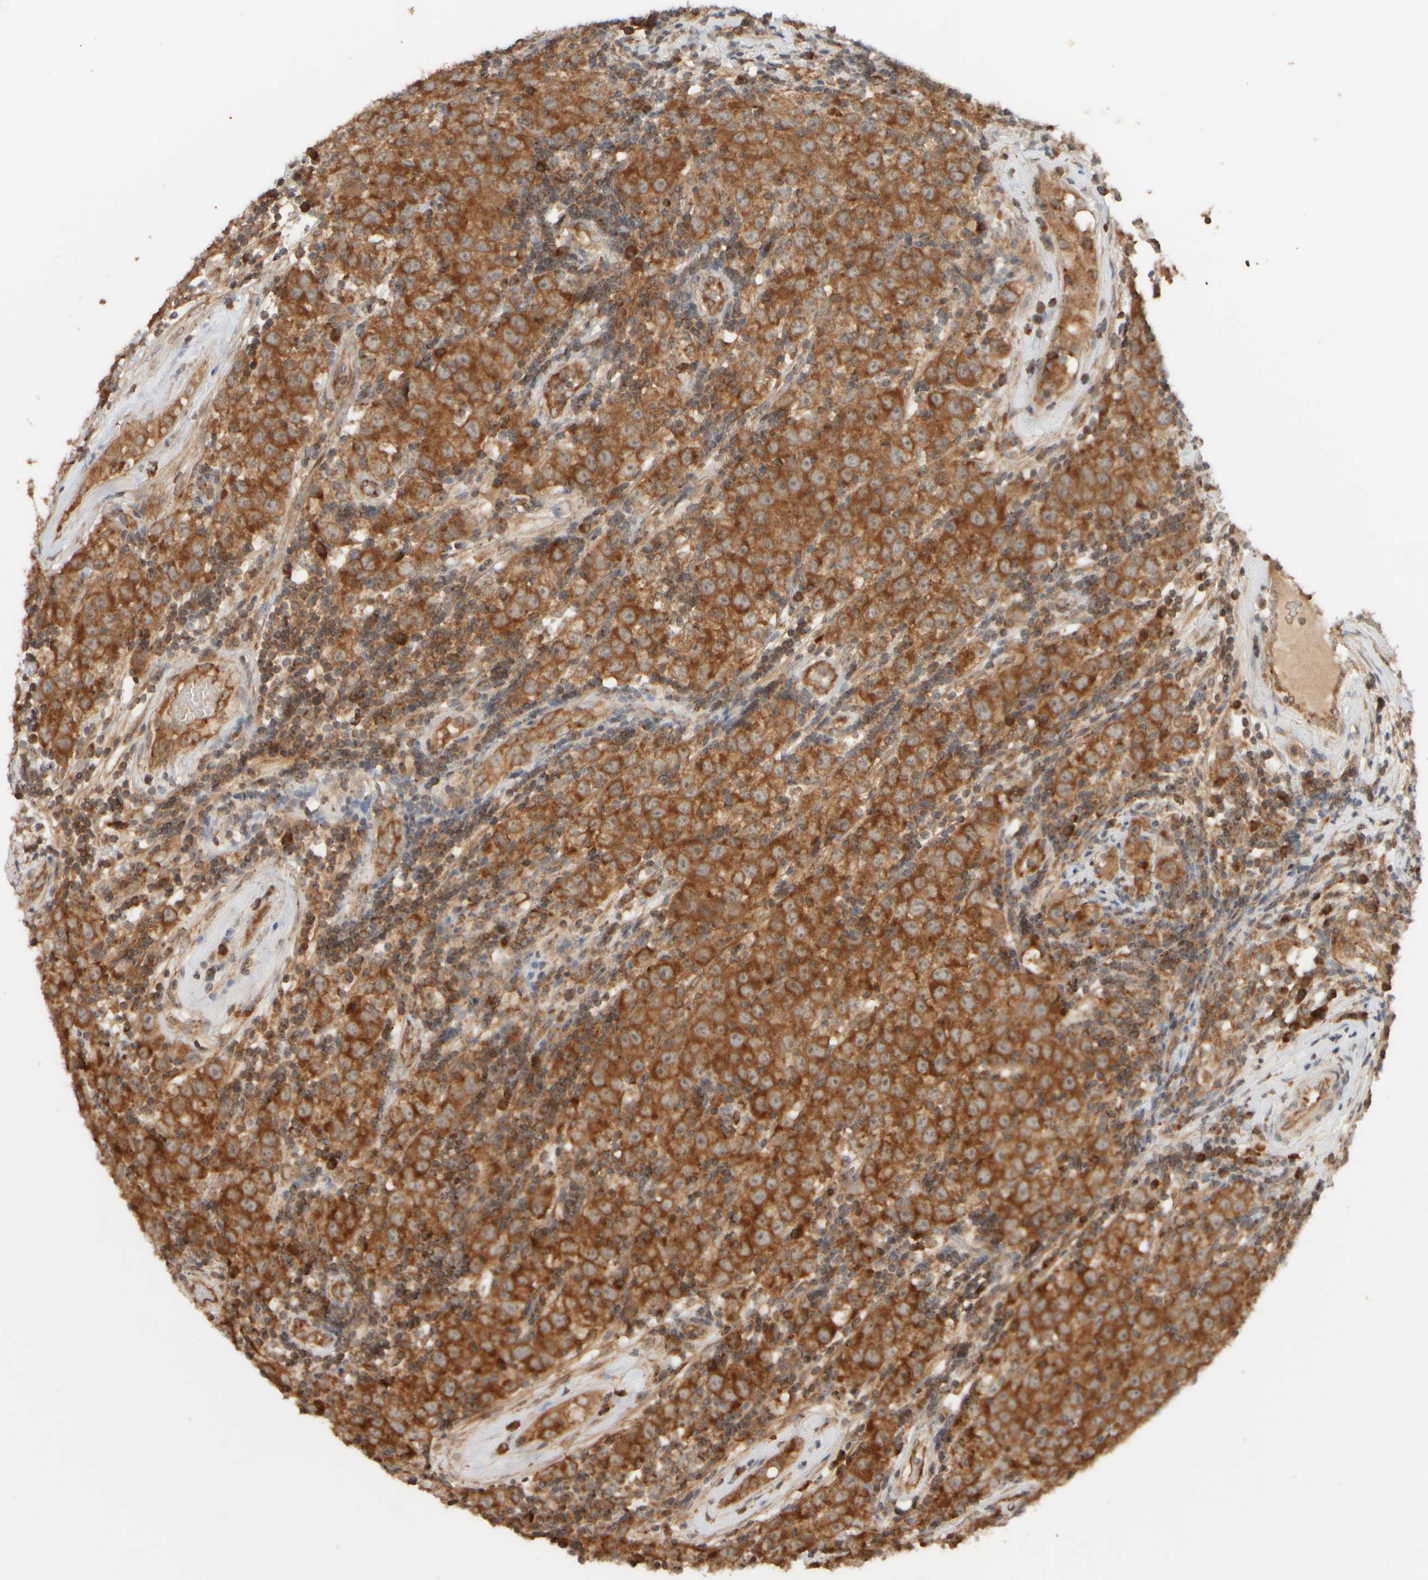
{"staining": {"intensity": "strong", "quantity": ">75%", "location": "cytoplasmic/membranous"}, "tissue": "testis cancer", "cell_type": "Tumor cells", "image_type": "cancer", "snomed": [{"axis": "morphology", "description": "Seminoma, NOS"}, {"axis": "morphology", "description": "Carcinoma, Embryonal, NOS"}, {"axis": "topography", "description": "Testis"}], "caption": "Brown immunohistochemical staining in embryonal carcinoma (testis) exhibits strong cytoplasmic/membranous expression in approximately >75% of tumor cells.", "gene": "EIF2B3", "patient": {"sex": "male", "age": 28}}